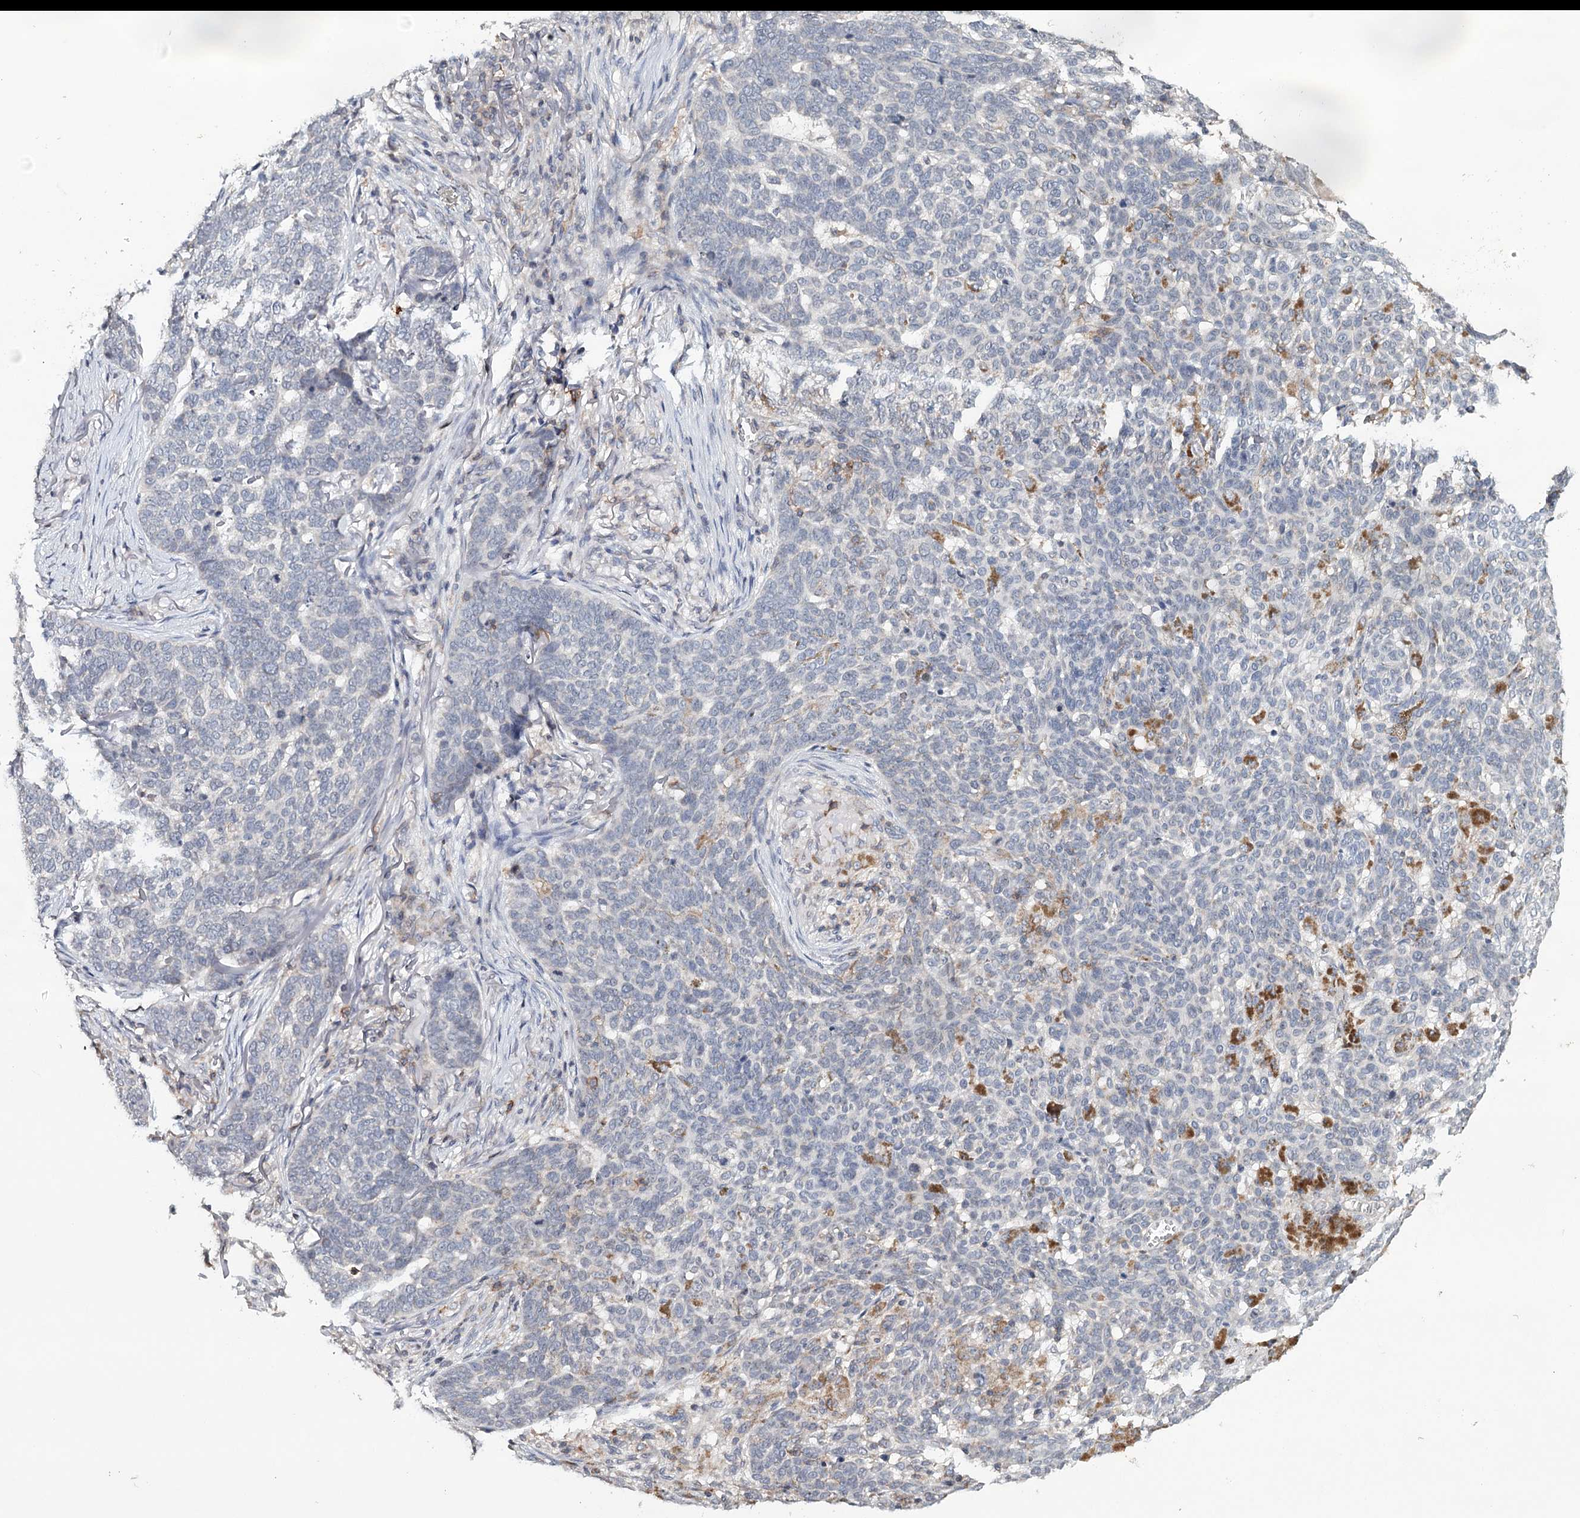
{"staining": {"intensity": "negative", "quantity": "none", "location": "none"}, "tissue": "skin cancer", "cell_type": "Tumor cells", "image_type": "cancer", "snomed": [{"axis": "morphology", "description": "Basal cell carcinoma"}, {"axis": "topography", "description": "Skin"}], "caption": "Image shows no significant protein expression in tumor cells of skin basal cell carcinoma. Nuclei are stained in blue.", "gene": "ICOS", "patient": {"sex": "male", "age": 85}}